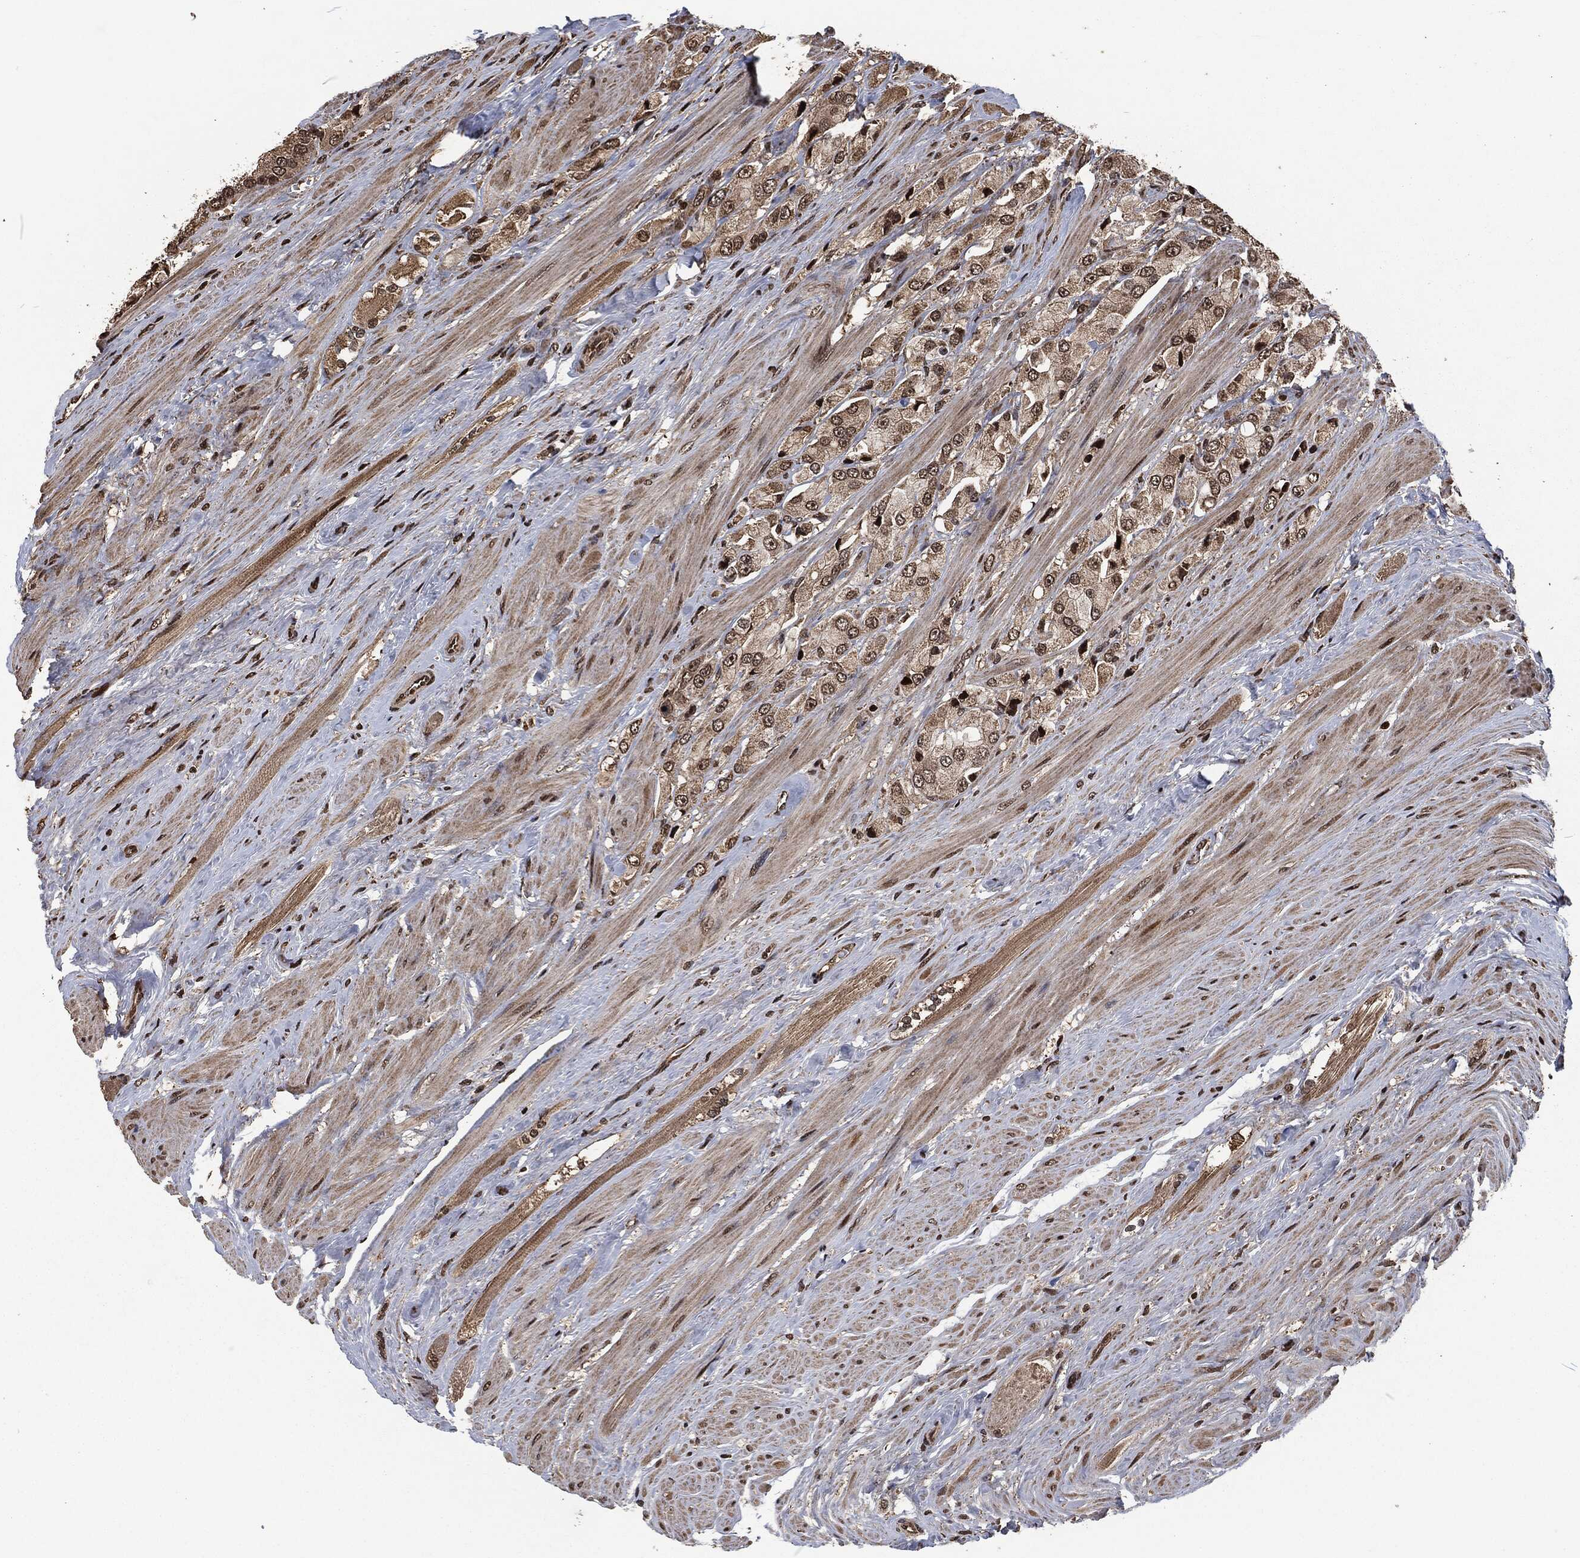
{"staining": {"intensity": "moderate", "quantity": "<25%", "location": "cytoplasmic/membranous,nuclear"}, "tissue": "prostate cancer", "cell_type": "Tumor cells", "image_type": "cancer", "snomed": [{"axis": "morphology", "description": "Adenocarcinoma, NOS"}, {"axis": "topography", "description": "Prostate and seminal vesicle, NOS"}, {"axis": "topography", "description": "Prostate"}], "caption": "IHC of prostate cancer displays low levels of moderate cytoplasmic/membranous and nuclear staining in about <25% of tumor cells. (Stains: DAB (3,3'-diaminobenzidine) in brown, nuclei in blue, Microscopy: brightfield microscopy at high magnification).", "gene": "SNAI1", "patient": {"sex": "male", "age": 64}}